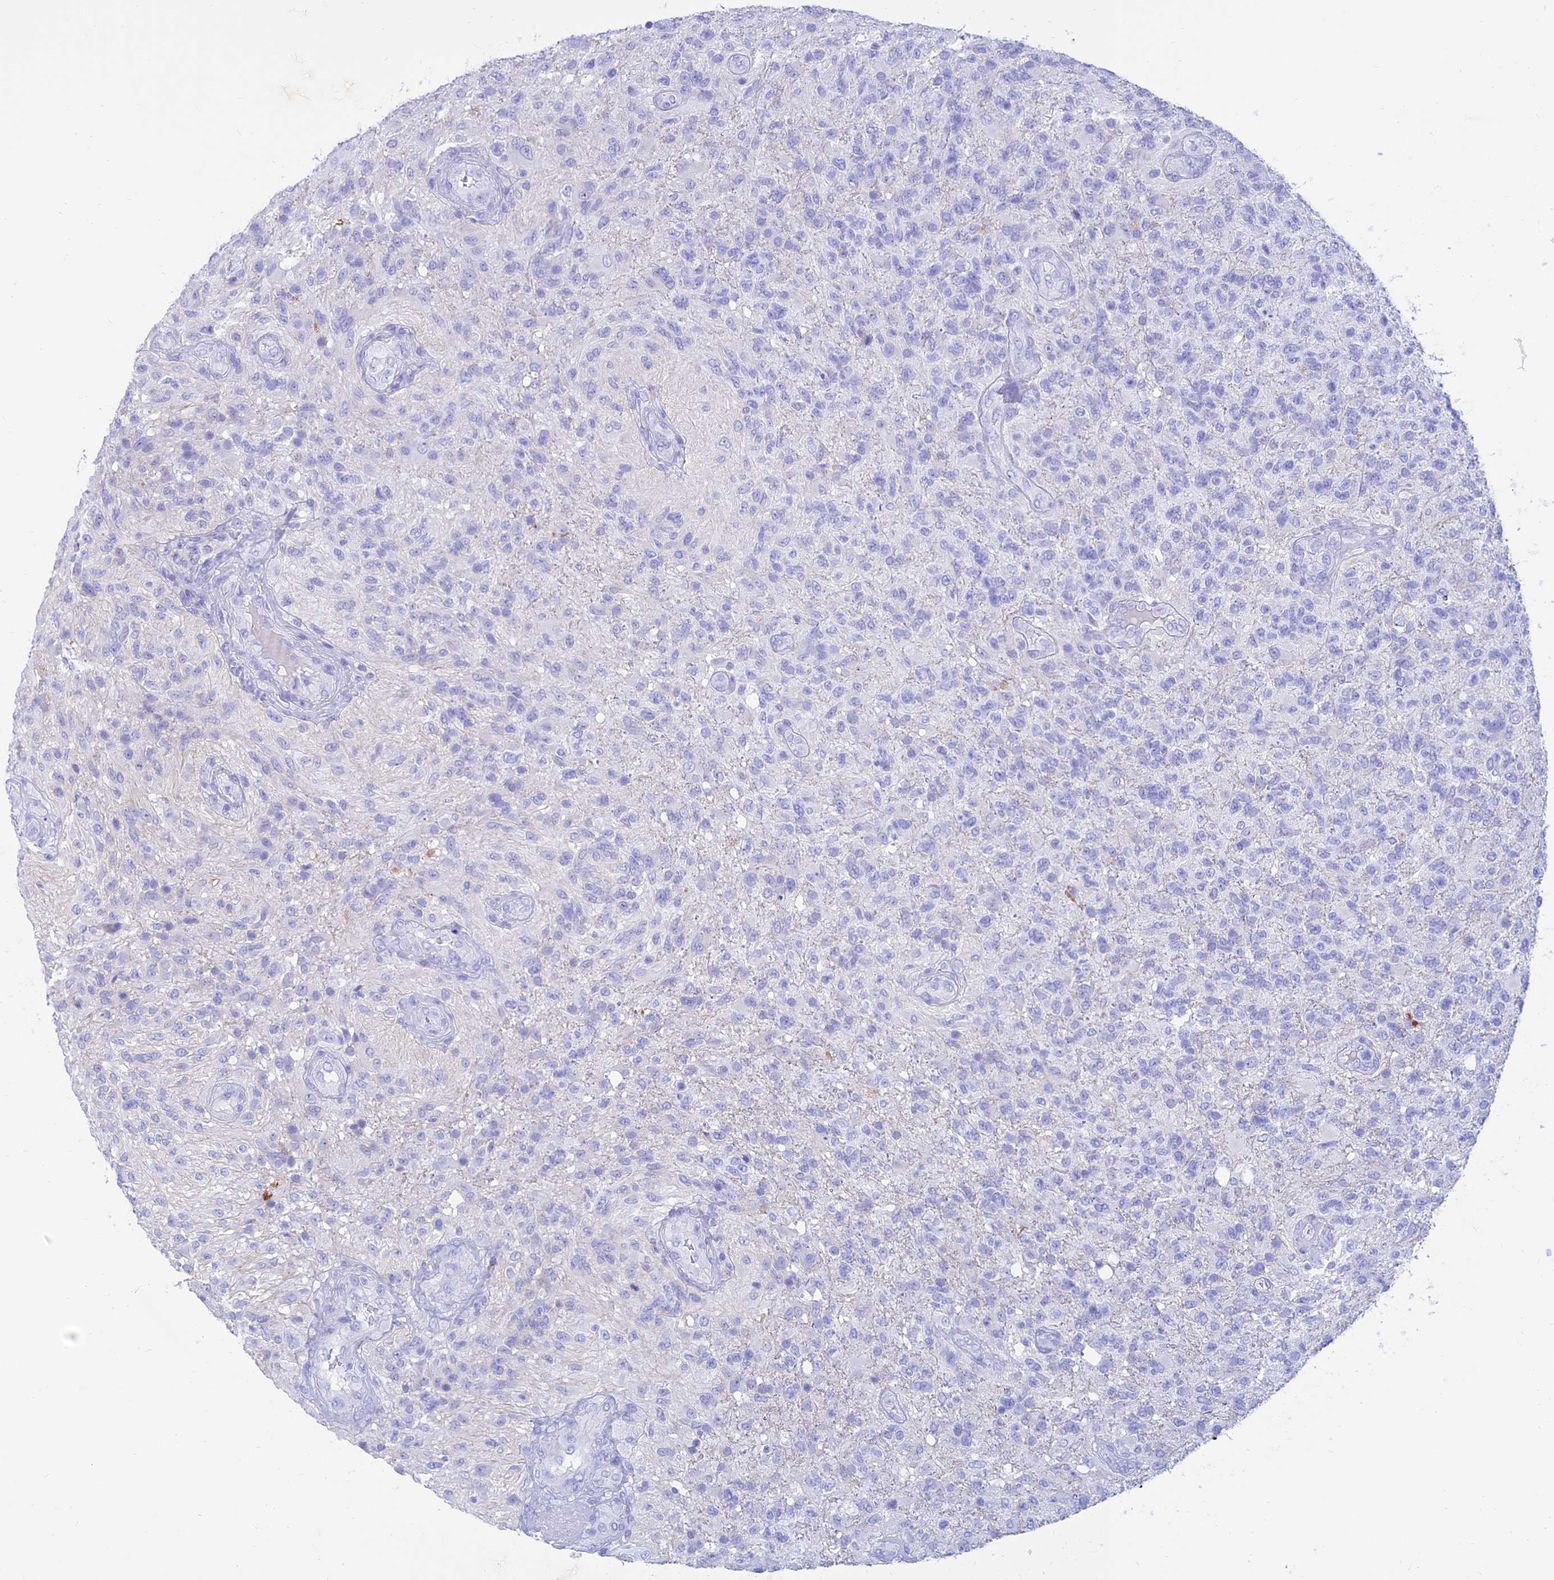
{"staining": {"intensity": "negative", "quantity": "none", "location": "none"}, "tissue": "glioma", "cell_type": "Tumor cells", "image_type": "cancer", "snomed": [{"axis": "morphology", "description": "Glioma, malignant, High grade"}, {"axis": "topography", "description": "Brain"}], "caption": "Protein analysis of glioma displays no significant expression in tumor cells.", "gene": "PRNP", "patient": {"sex": "male", "age": 56}}